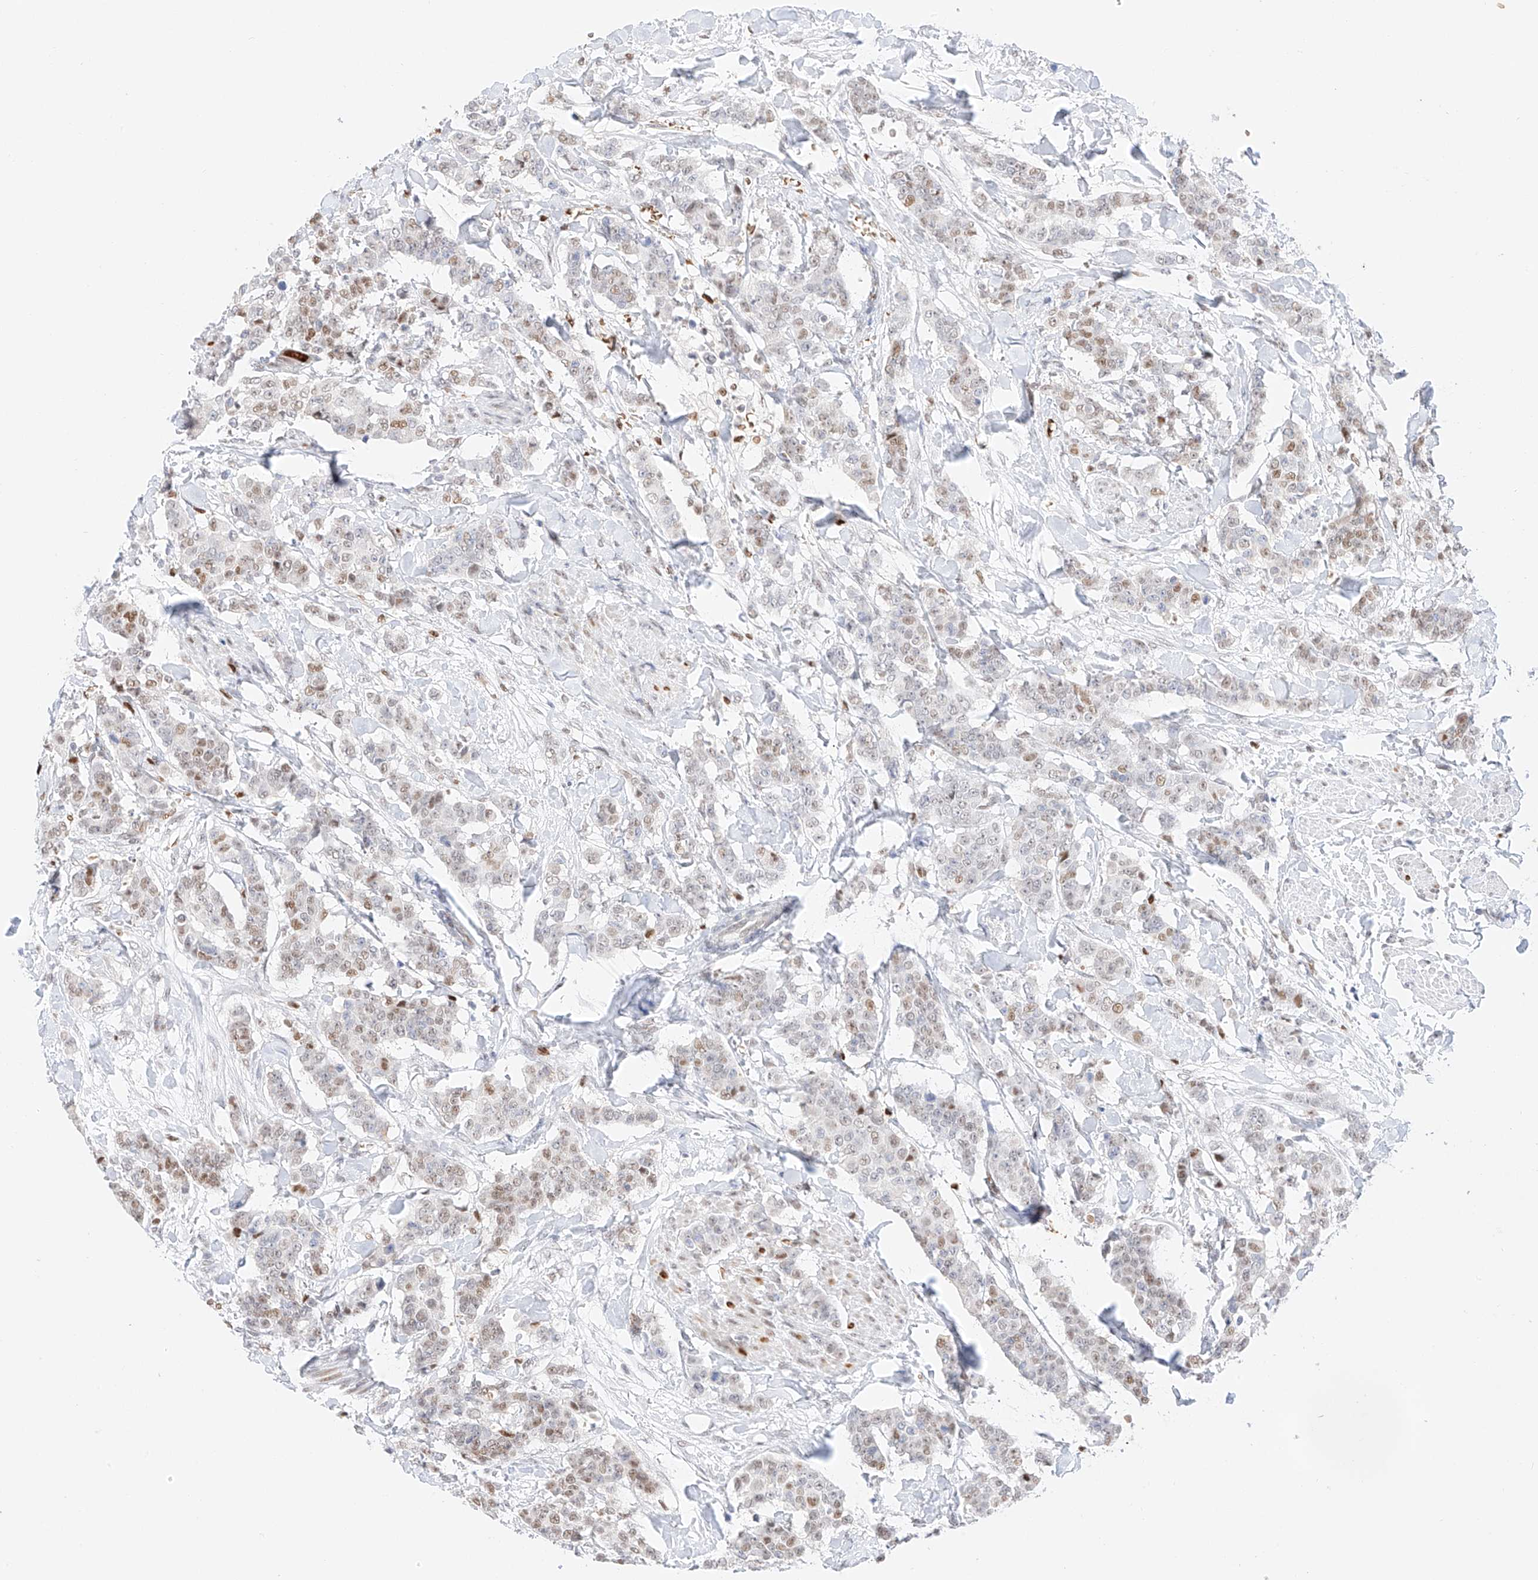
{"staining": {"intensity": "moderate", "quantity": "<25%", "location": "nuclear"}, "tissue": "breast cancer", "cell_type": "Tumor cells", "image_type": "cancer", "snomed": [{"axis": "morphology", "description": "Duct carcinoma"}, {"axis": "topography", "description": "Breast"}], "caption": "Breast cancer stained for a protein (brown) exhibits moderate nuclear positive positivity in approximately <25% of tumor cells.", "gene": "APIP", "patient": {"sex": "female", "age": 40}}